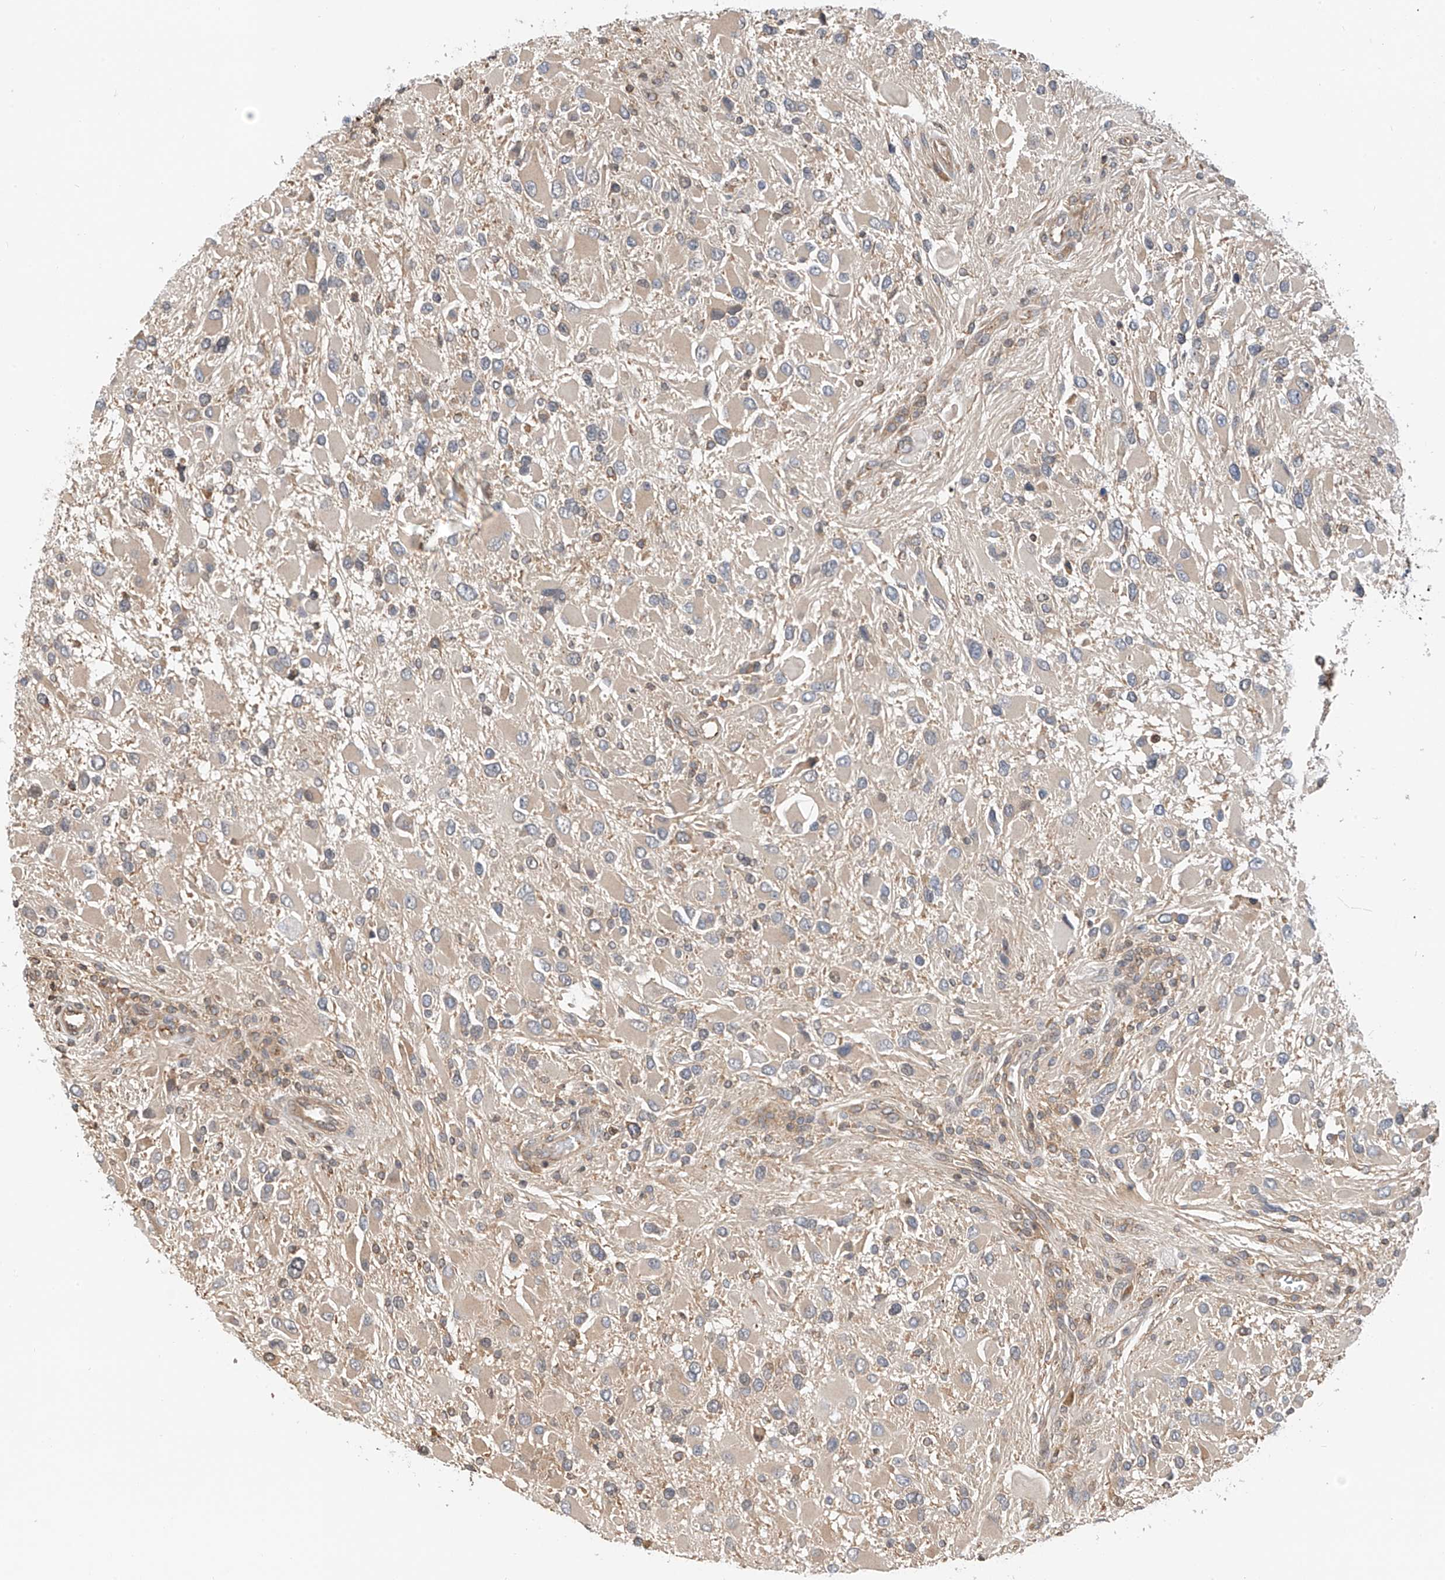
{"staining": {"intensity": "weak", "quantity": "<25%", "location": "cytoplasmic/membranous"}, "tissue": "glioma", "cell_type": "Tumor cells", "image_type": "cancer", "snomed": [{"axis": "morphology", "description": "Glioma, malignant, High grade"}, {"axis": "topography", "description": "Brain"}], "caption": "Malignant high-grade glioma stained for a protein using IHC exhibits no expression tumor cells.", "gene": "PPA2", "patient": {"sex": "male", "age": 53}}